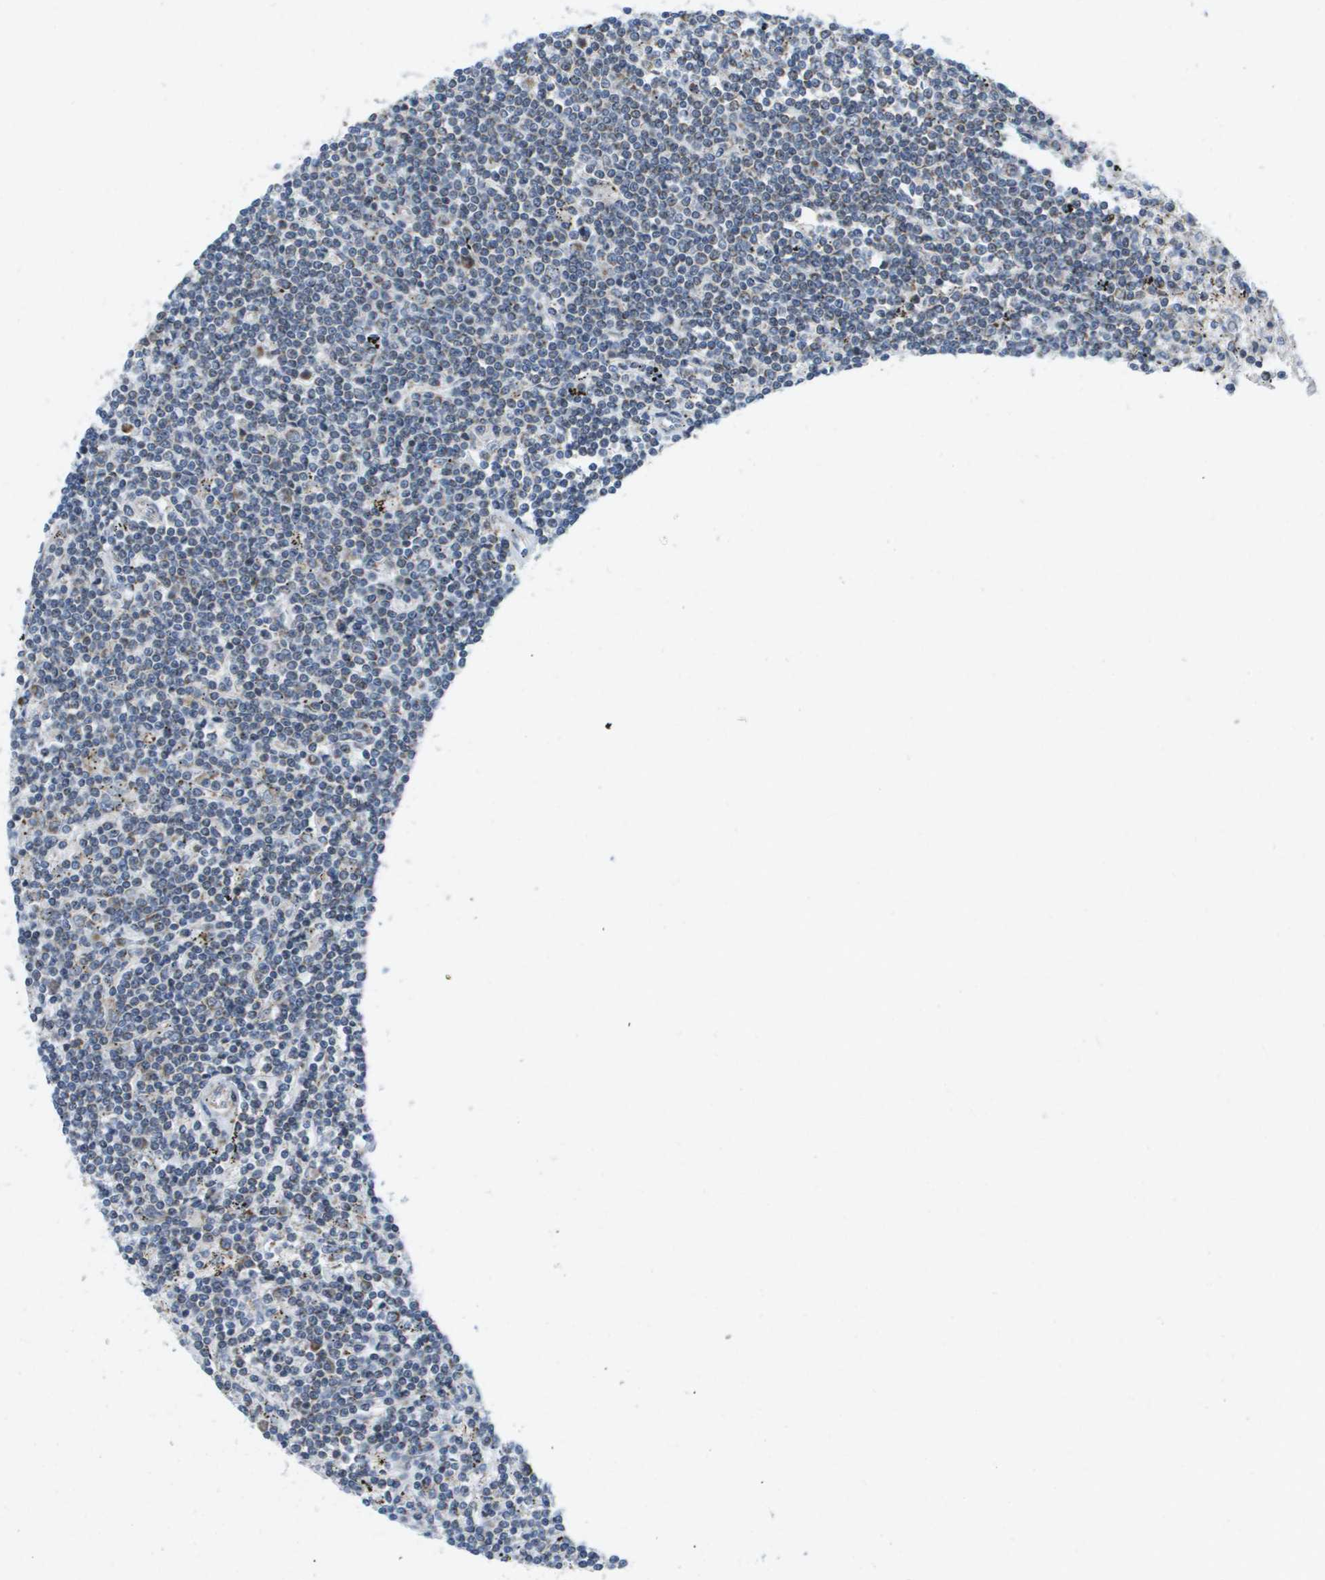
{"staining": {"intensity": "negative", "quantity": "none", "location": "none"}, "tissue": "lymphoma", "cell_type": "Tumor cells", "image_type": "cancer", "snomed": [{"axis": "morphology", "description": "Malignant lymphoma, non-Hodgkin's type, Low grade"}, {"axis": "topography", "description": "Spleen"}], "caption": "The histopathology image exhibits no staining of tumor cells in lymphoma.", "gene": "KRT23", "patient": {"sex": "male", "age": 76}}